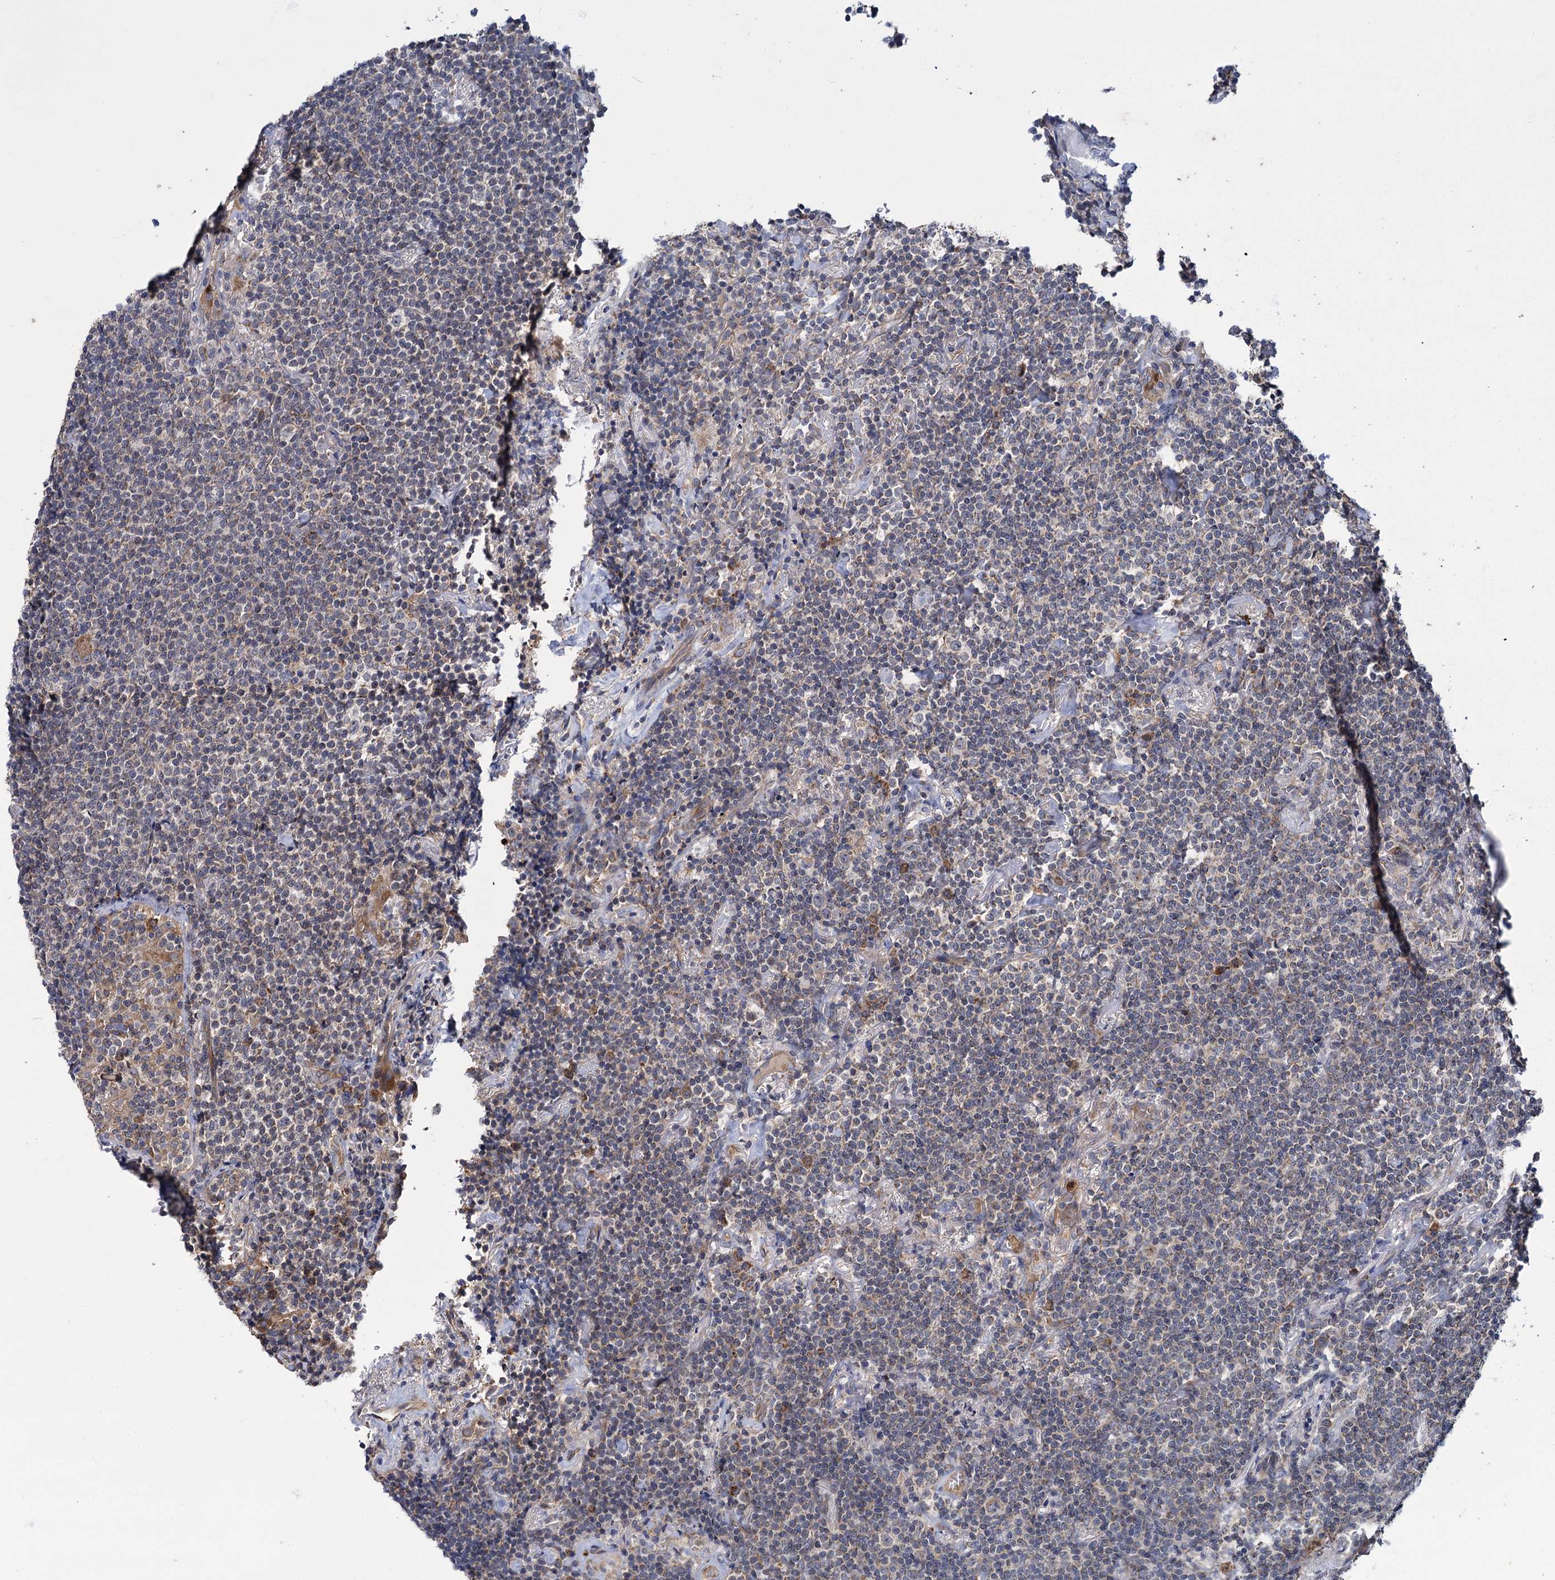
{"staining": {"intensity": "weak", "quantity": "<25%", "location": "cytoplasmic/membranous"}, "tissue": "lymphoma", "cell_type": "Tumor cells", "image_type": "cancer", "snomed": [{"axis": "morphology", "description": "Malignant lymphoma, non-Hodgkin's type, Low grade"}, {"axis": "topography", "description": "Lung"}], "caption": "Immunohistochemical staining of low-grade malignant lymphoma, non-Hodgkin's type demonstrates no significant positivity in tumor cells. (DAB (3,3'-diaminobenzidine) IHC, high magnification).", "gene": "DYNC2H1", "patient": {"sex": "female", "age": 71}}